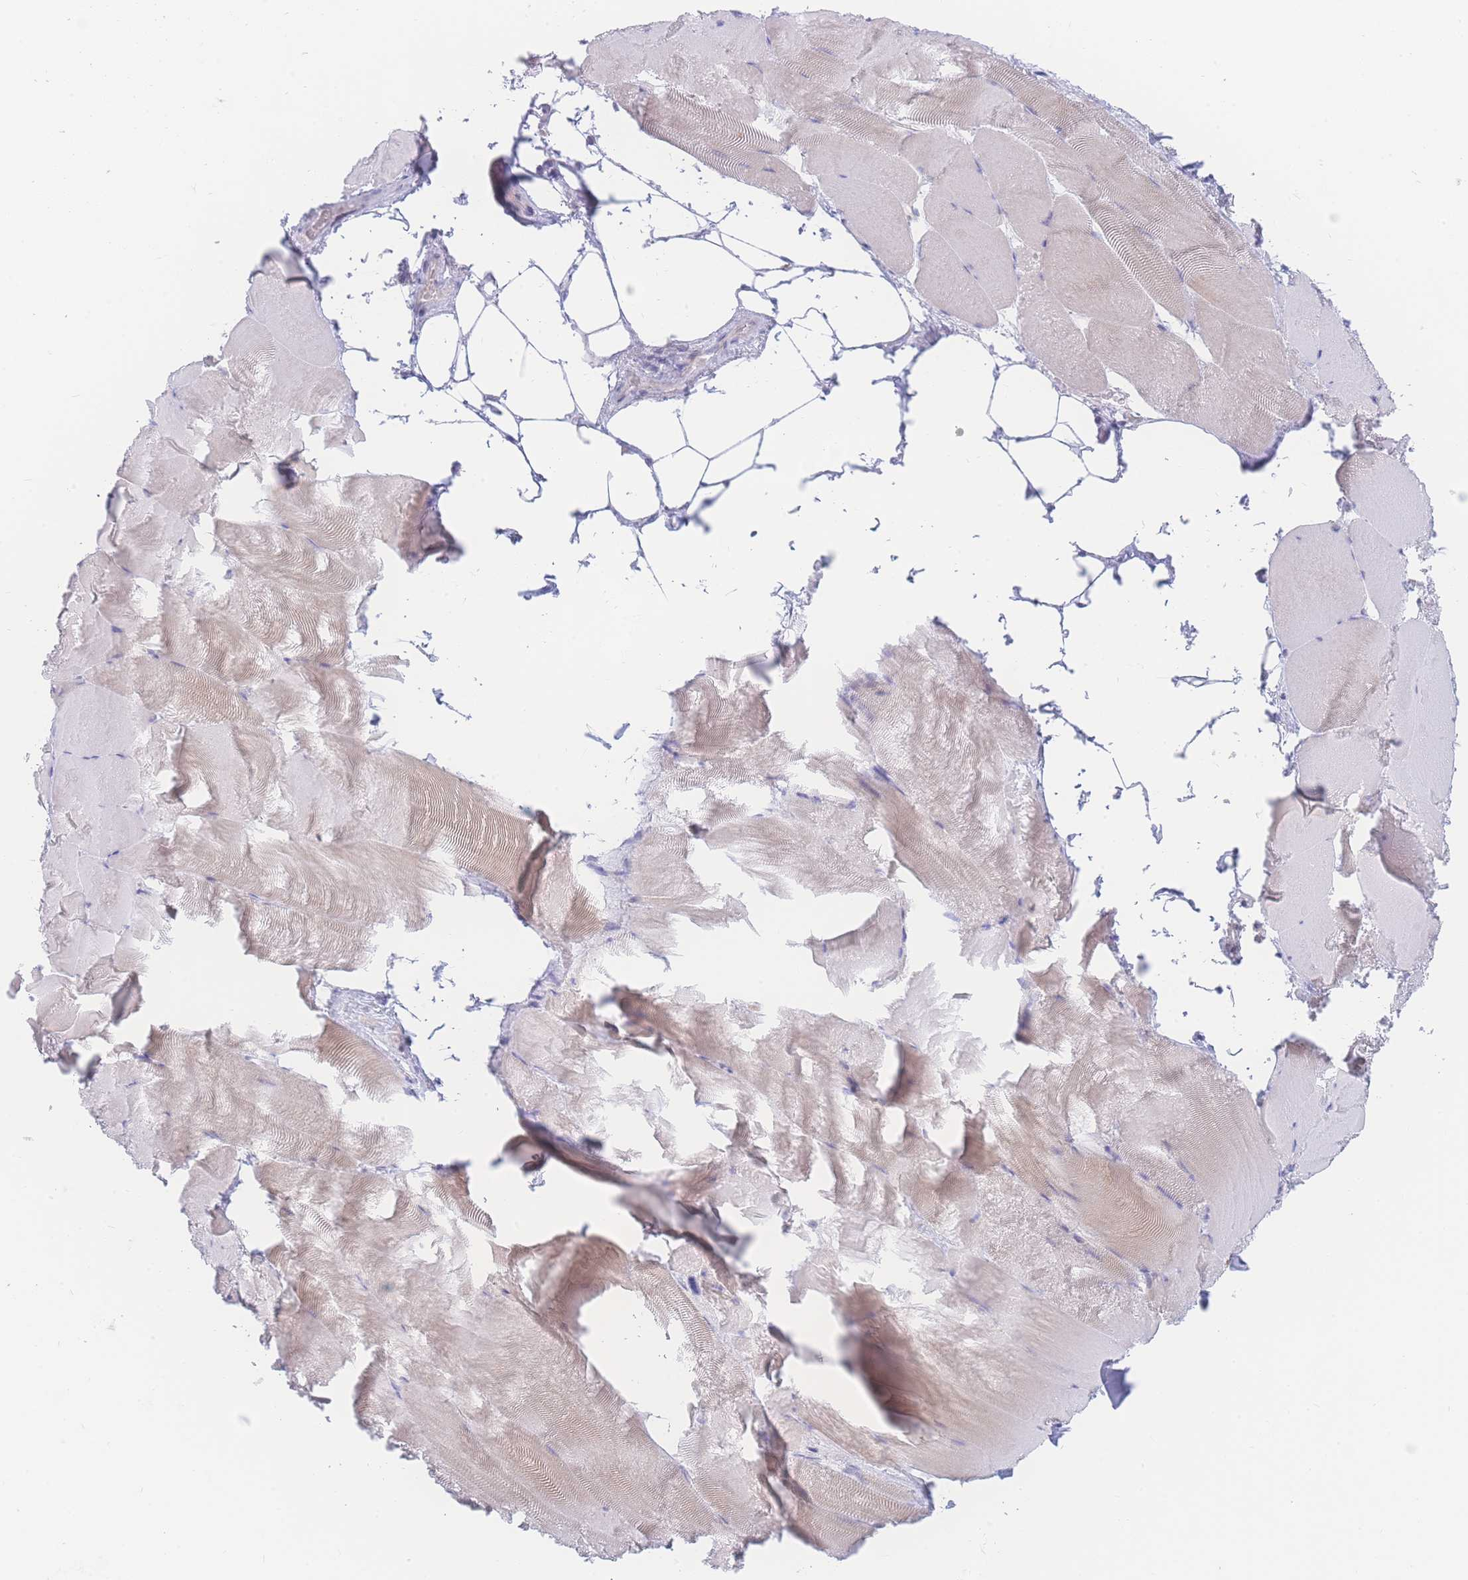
{"staining": {"intensity": "weak", "quantity": "25%-75%", "location": "cytoplasmic/membranous"}, "tissue": "skeletal muscle", "cell_type": "Myocytes", "image_type": "normal", "snomed": [{"axis": "morphology", "description": "Normal tissue, NOS"}, {"axis": "topography", "description": "Skeletal muscle"}], "caption": "Immunohistochemistry of benign skeletal muscle shows low levels of weak cytoplasmic/membranous positivity in approximately 25%-75% of myocytes.", "gene": "PRSS22", "patient": {"sex": "female", "age": 64}}